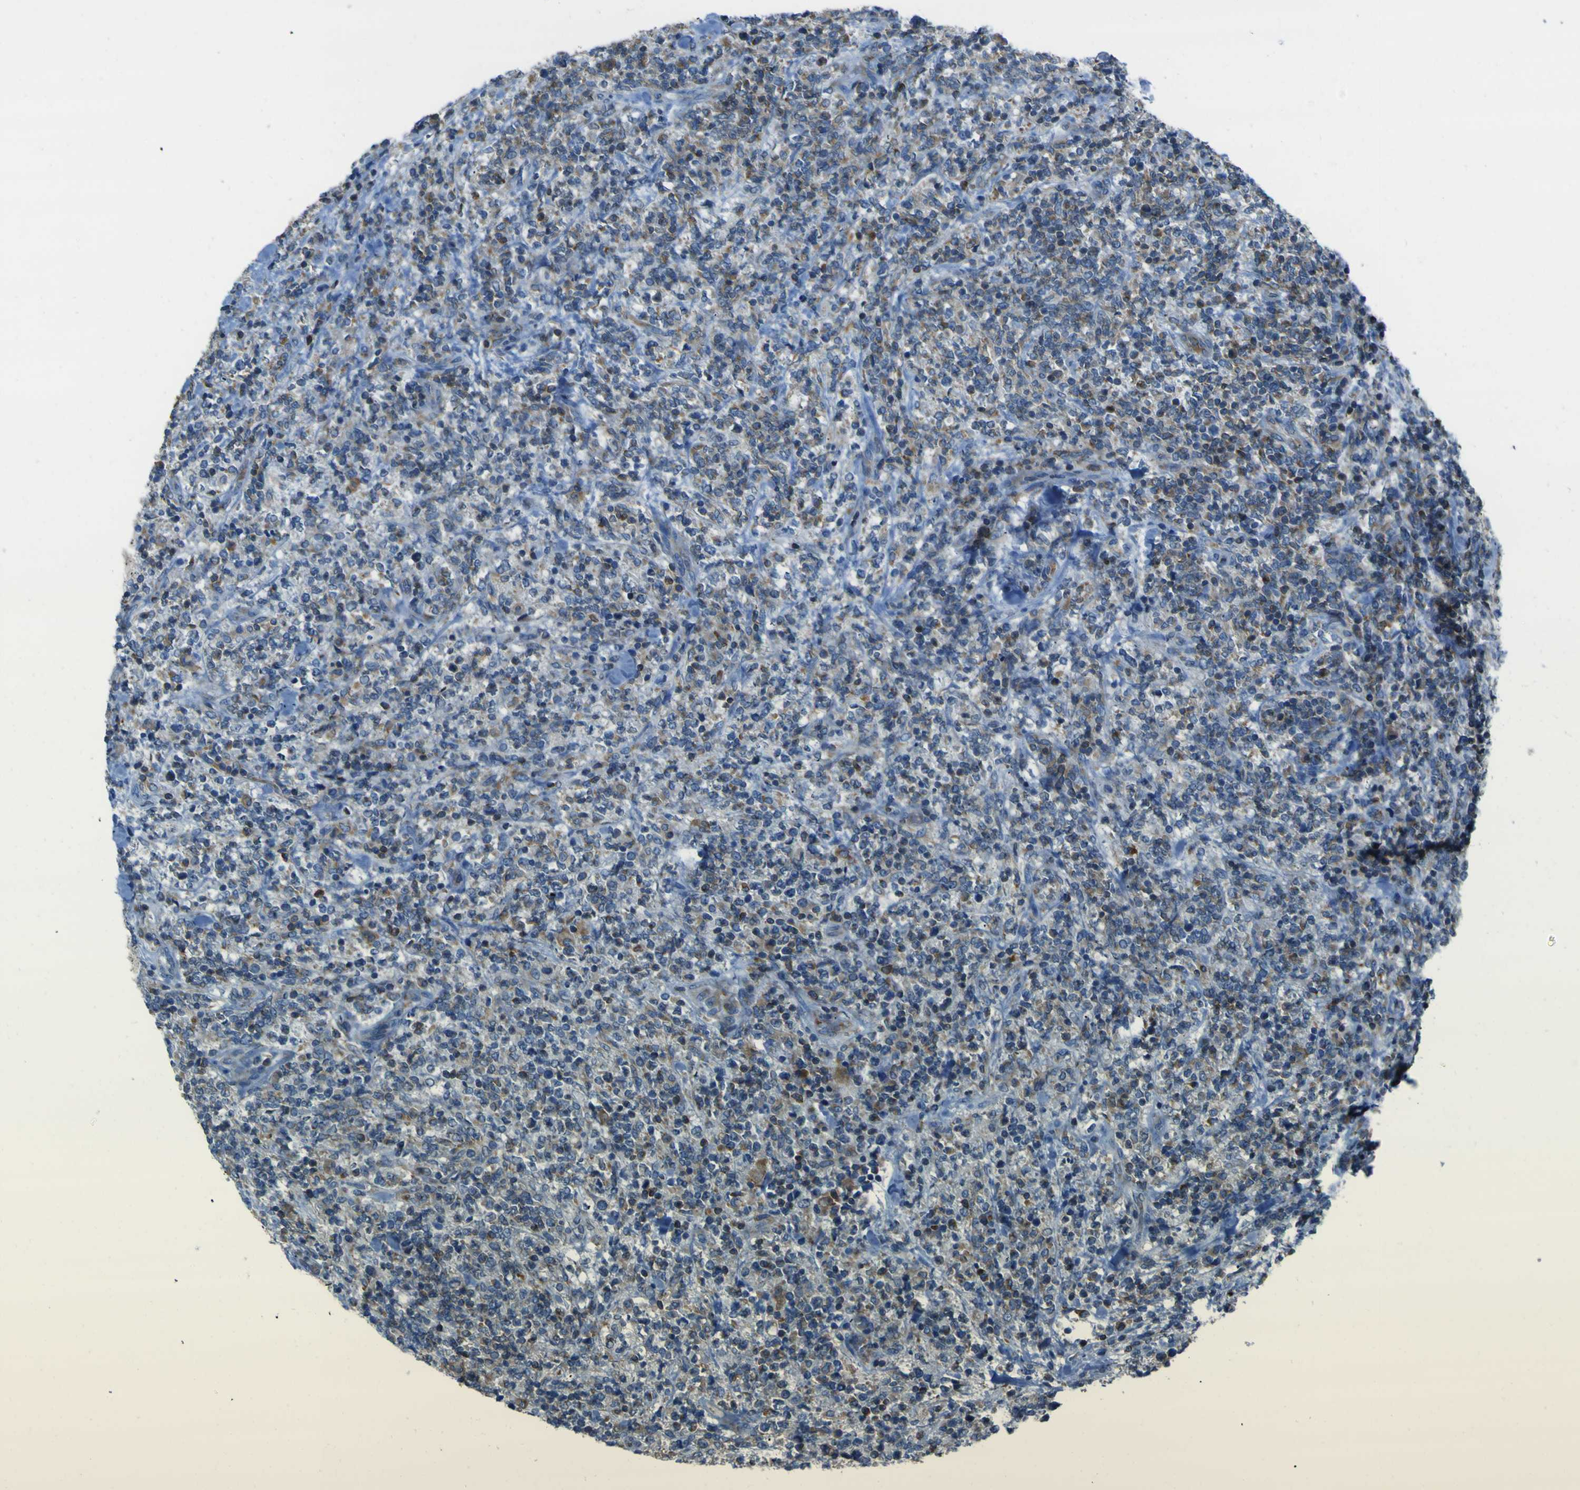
{"staining": {"intensity": "moderate", "quantity": "25%-75%", "location": "cytoplasmic/membranous"}, "tissue": "lymphoma", "cell_type": "Tumor cells", "image_type": "cancer", "snomed": [{"axis": "morphology", "description": "Malignant lymphoma, non-Hodgkin's type, High grade"}, {"axis": "topography", "description": "Soft tissue"}], "caption": "High-magnification brightfield microscopy of lymphoma stained with DAB (brown) and counterstained with hematoxylin (blue). tumor cells exhibit moderate cytoplasmic/membranous staining is seen in about25%-75% of cells.", "gene": "STIM1", "patient": {"sex": "male", "age": 18}}